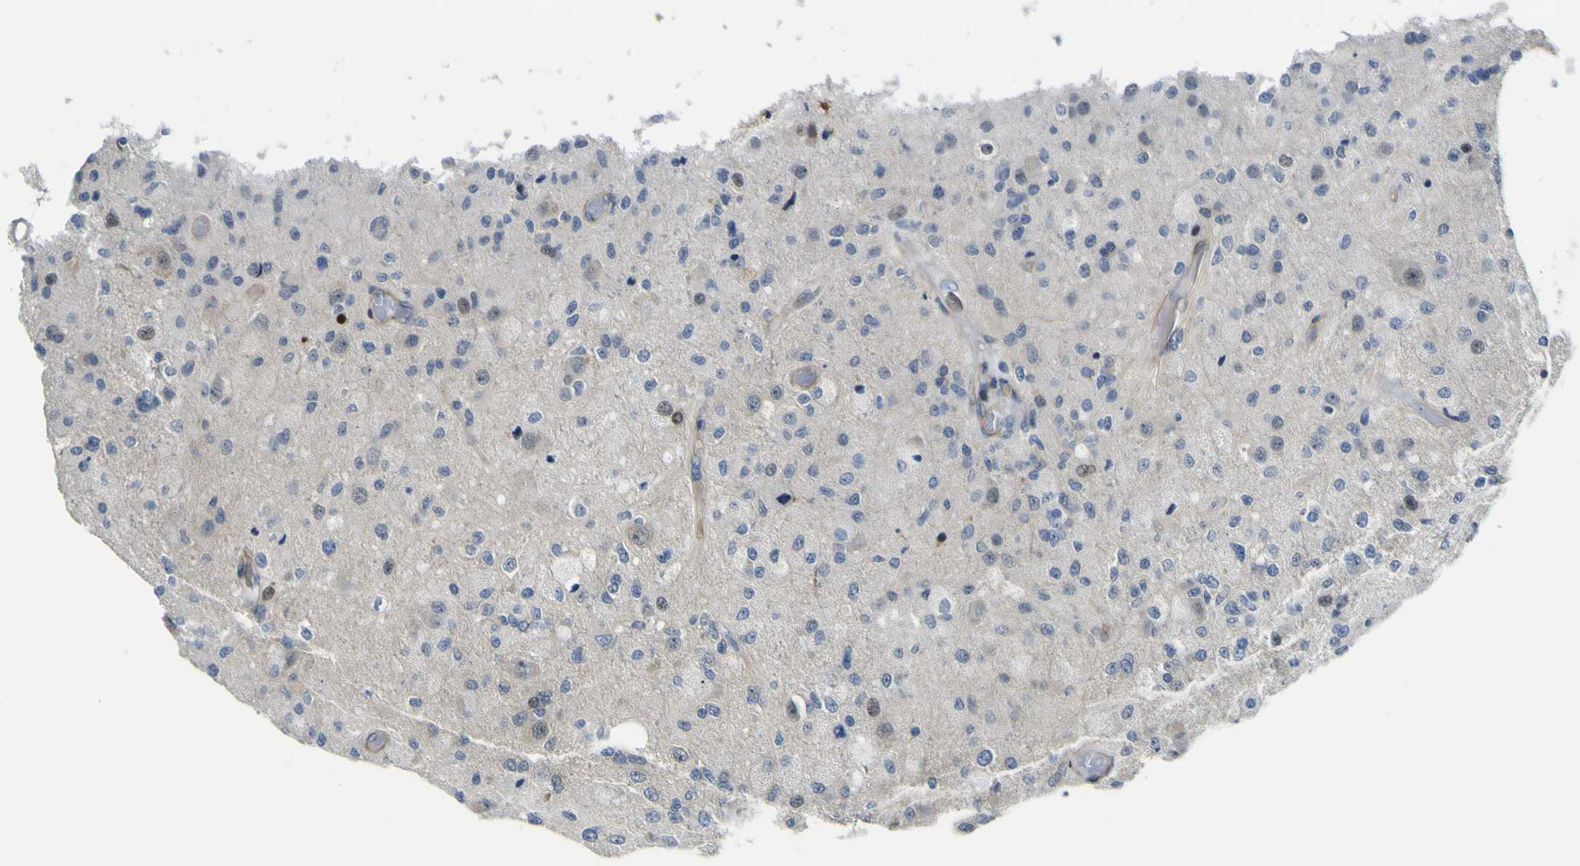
{"staining": {"intensity": "strong", "quantity": "<25%", "location": "nuclear"}, "tissue": "glioma", "cell_type": "Tumor cells", "image_type": "cancer", "snomed": [{"axis": "morphology", "description": "Normal tissue, NOS"}, {"axis": "morphology", "description": "Glioma, malignant, High grade"}, {"axis": "topography", "description": "Cerebral cortex"}], "caption": "Tumor cells show medium levels of strong nuclear positivity in about <25% of cells in human high-grade glioma (malignant).", "gene": "KDM7A", "patient": {"sex": "male", "age": 77}}